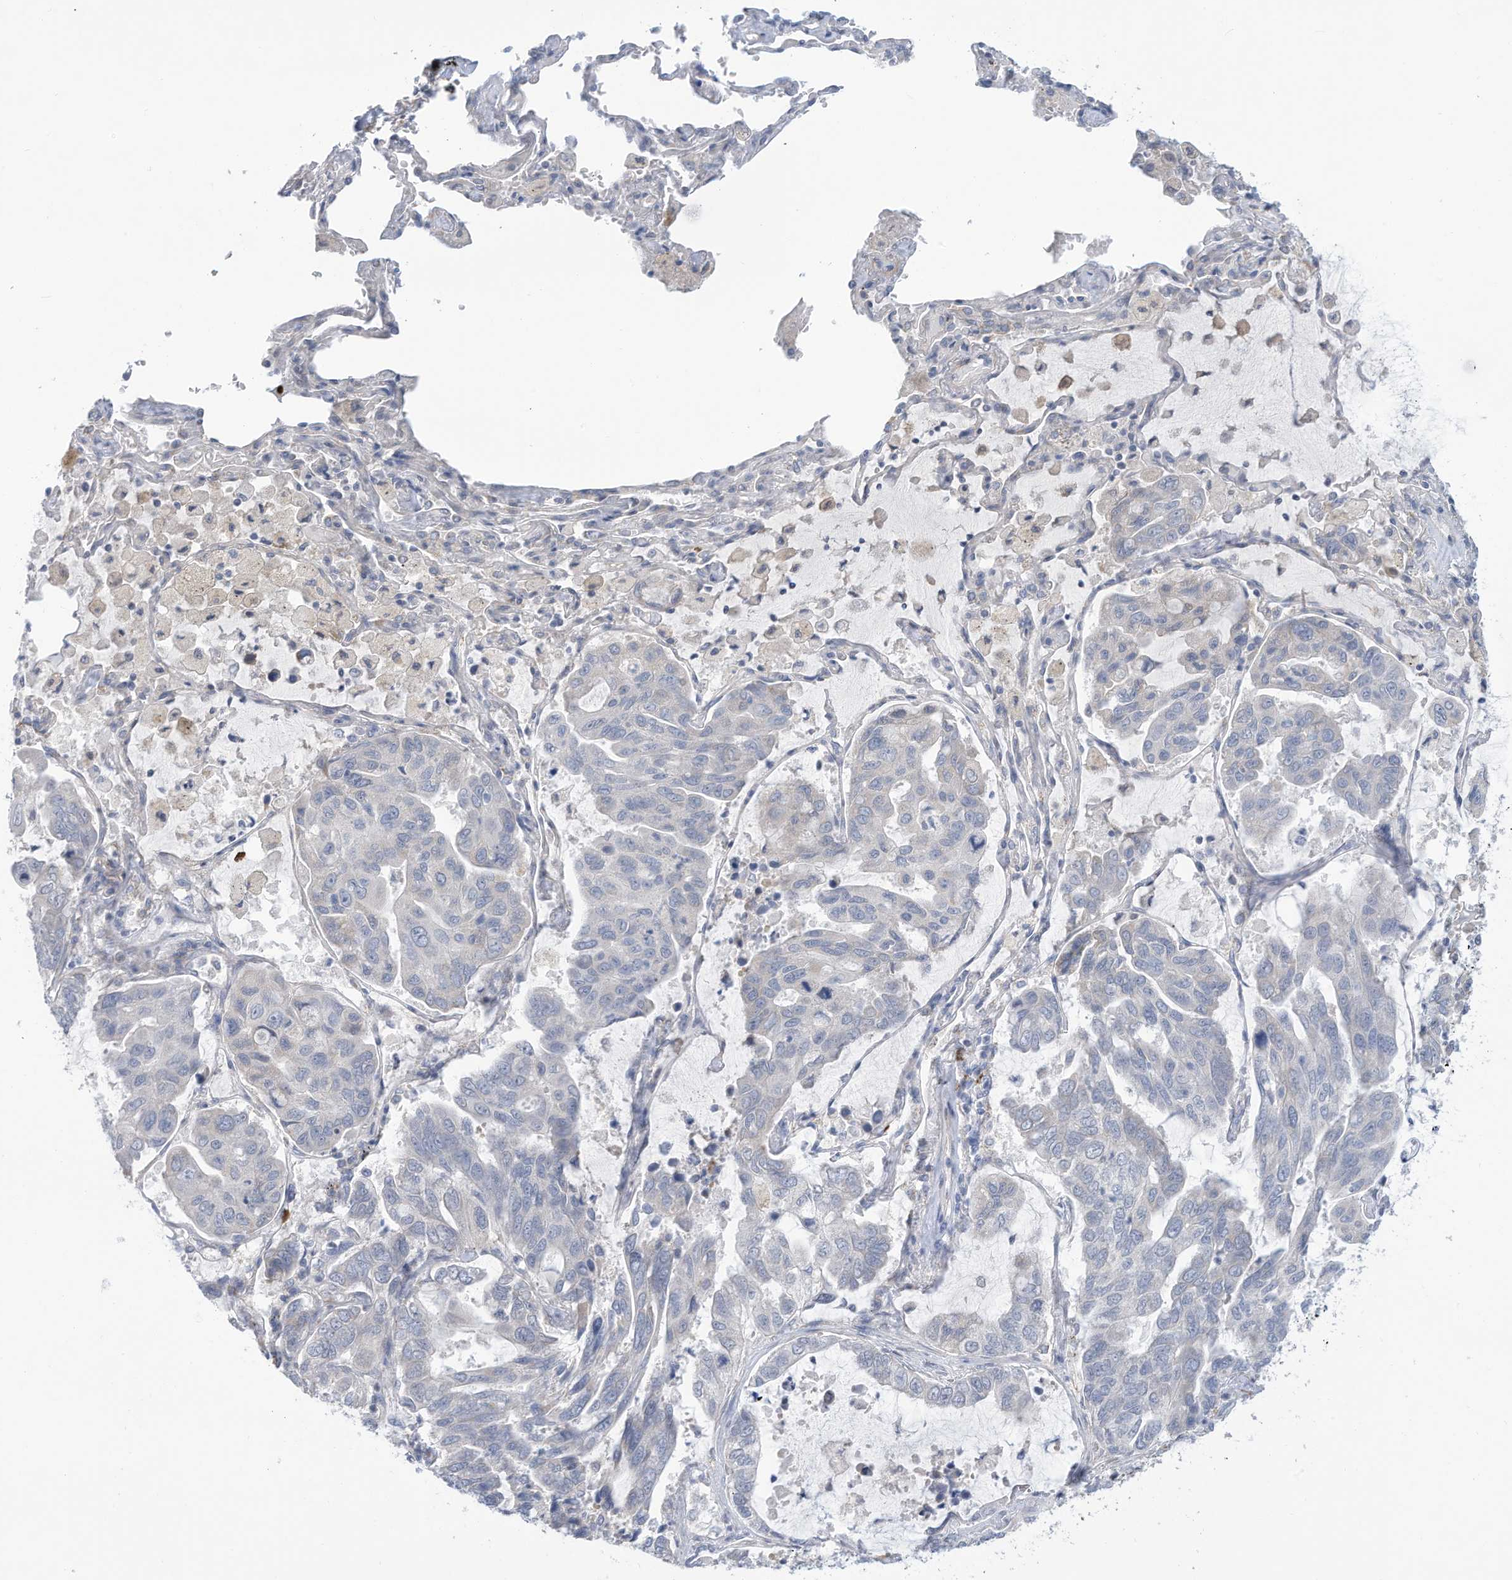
{"staining": {"intensity": "negative", "quantity": "none", "location": "none"}, "tissue": "lung cancer", "cell_type": "Tumor cells", "image_type": "cancer", "snomed": [{"axis": "morphology", "description": "Adenocarcinoma, NOS"}, {"axis": "topography", "description": "Lung"}], "caption": "IHC micrograph of neoplastic tissue: lung adenocarcinoma stained with DAB (3,3'-diaminobenzidine) displays no significant protein expression in tumor cells. (DAB (3,3'-diaminobenzidine) immunohistochemistry with hematoxylin counter stain).", "gene": "ZNF292", "patient": {"sex": "male", "age": 64}}